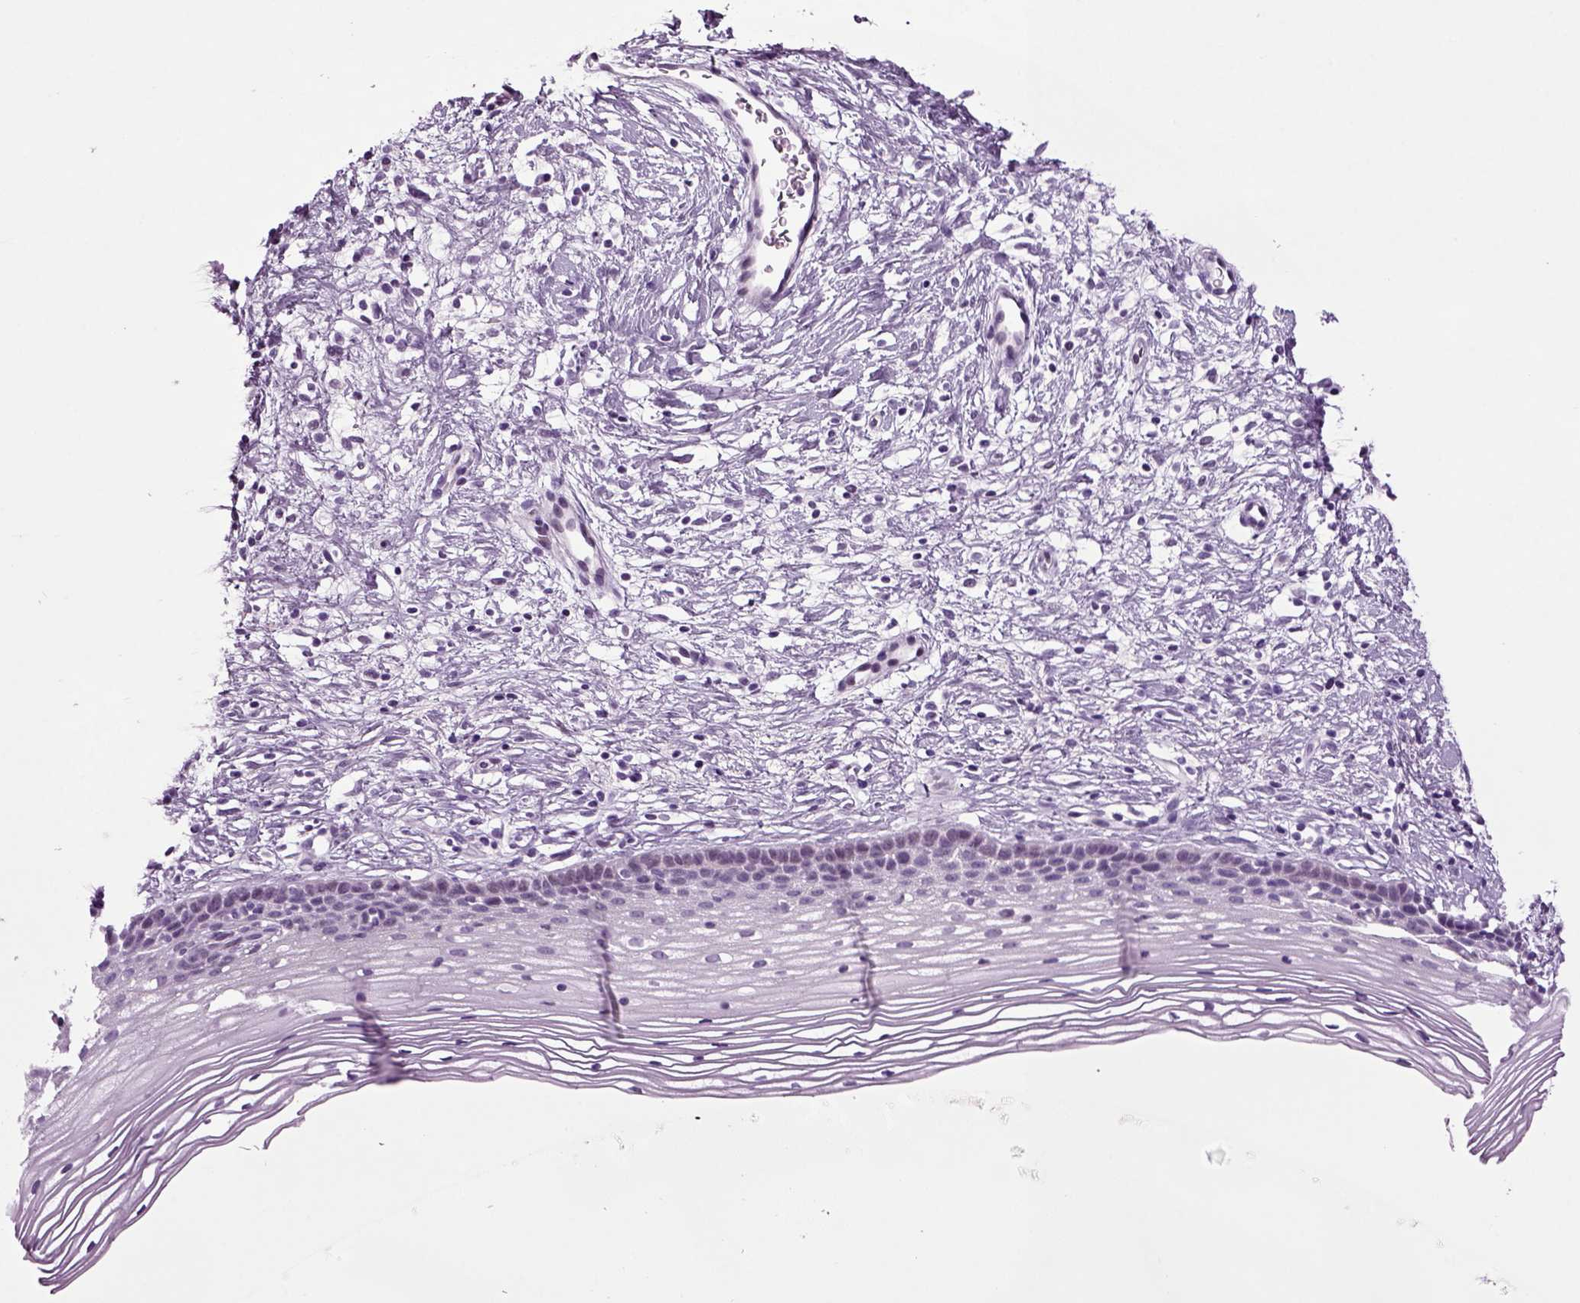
{"staining": {"intensity": "negative", "quantity": "none", "location": "none"}, "tissue": "cervix", "cell_type": "Glandular cells", "image_type": "normal", "snomed": [{"axis": "morphology", "description": "Normal tissue, NOS"}, {"axis": "topography", "description": "Cervix"}], "caption": "Image shows no significant protein positivity in glandular cells of unremarkable cervix.", "gene": "RFX3", "patient": {"sex": "female", "age": 39}}